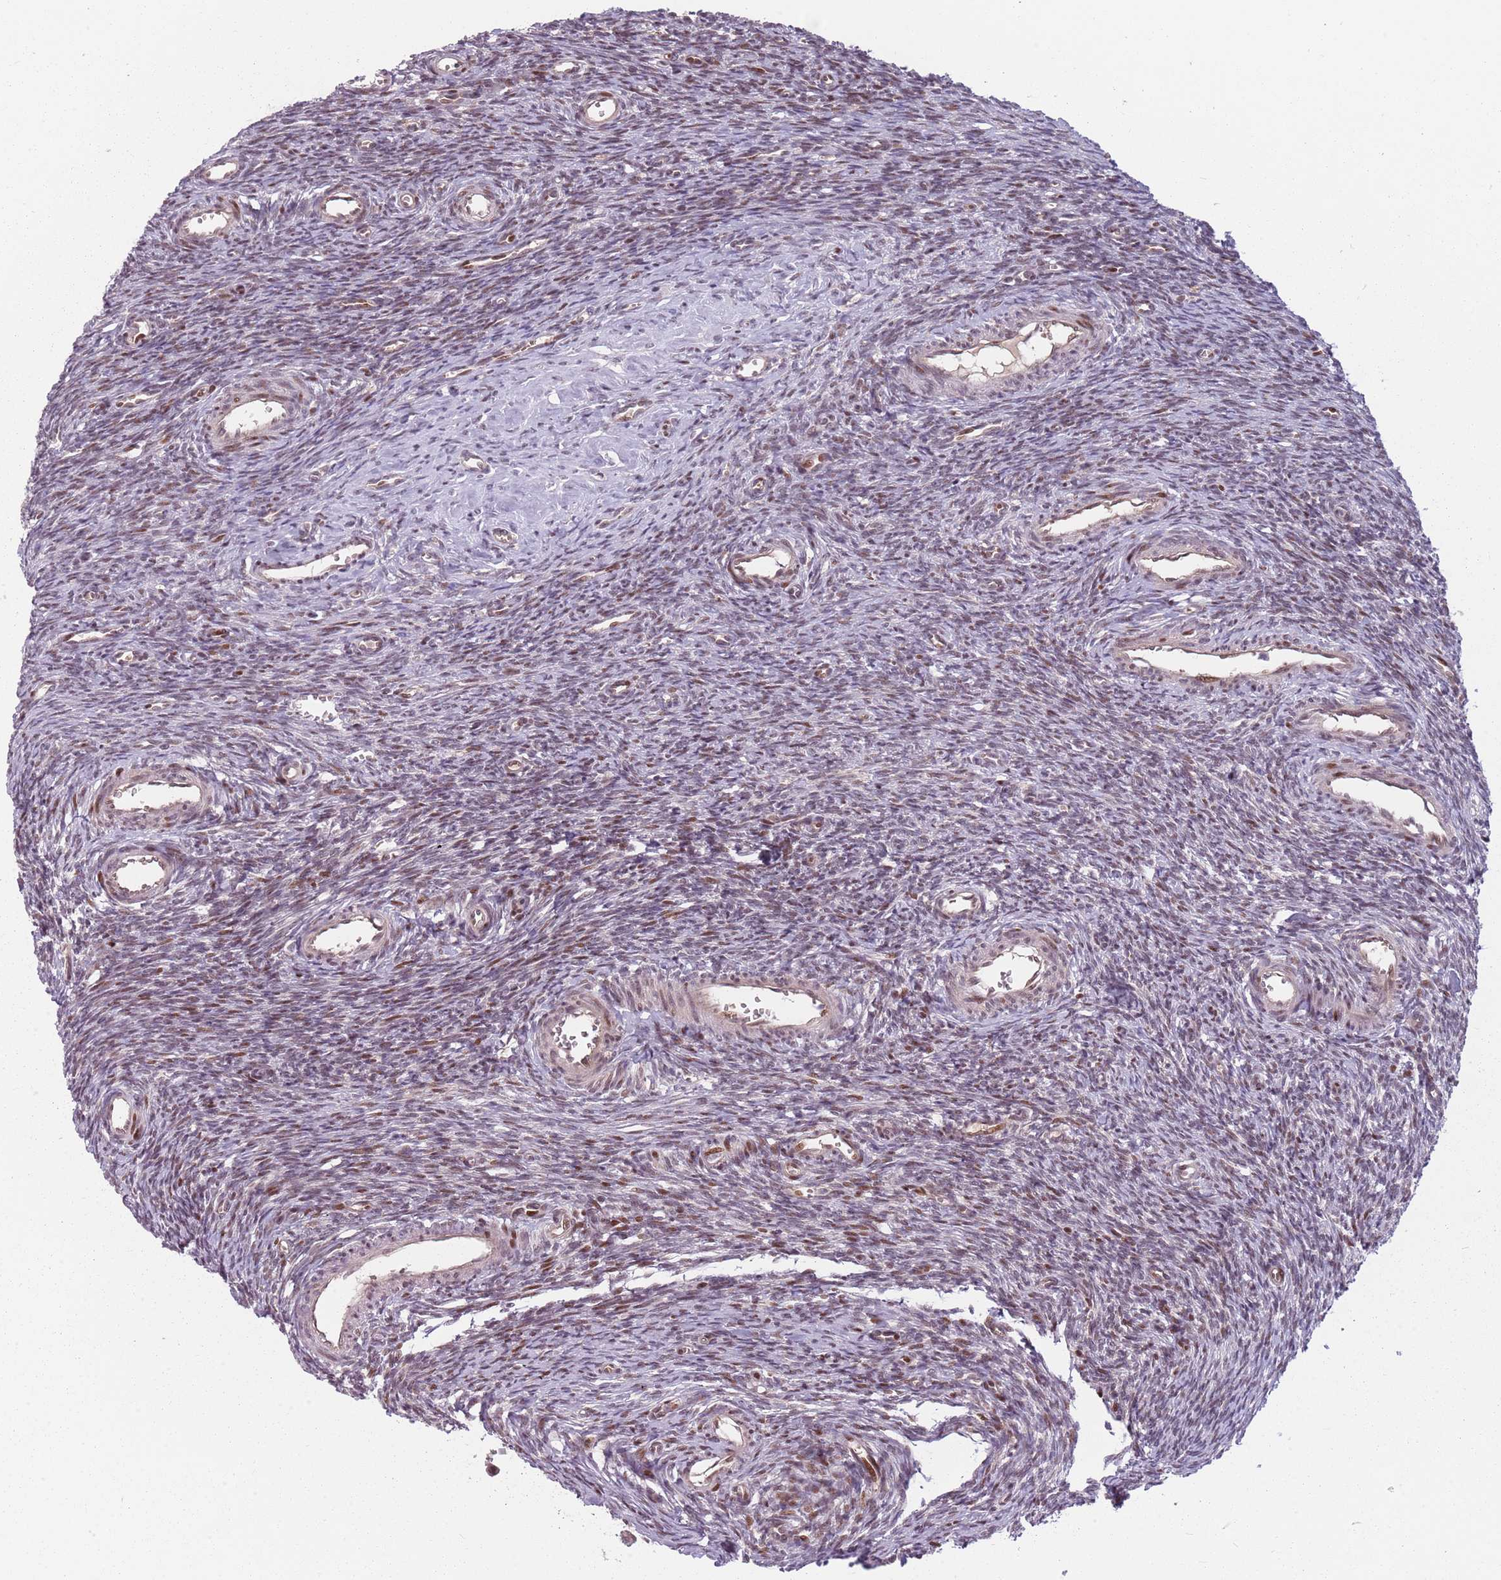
{"staining": {"intensity": "moderate", "quantity": "<25%", "location": "nuclear"}, "tissue": "ovary", "cell_type": "Ovarian stroma cells", "image_type": "normal", "snomed": [{"axis": "morphology", "description": "Normal tissue, NOS"}, {"axis": "topography", "description": "Ovary"}], "caption": "Immunohistochemistry photomicrograph of unremarkable ovary: human ovary stained using immunohistochemistry (IHC) demonstrates low levels of moderate protein expression localized specifically in the nuclear of ovarian stroma cells, appearing as a nuclear brown color.", "gene": "ADGRG1", "patient": {"sex": "female", "age": 39}}